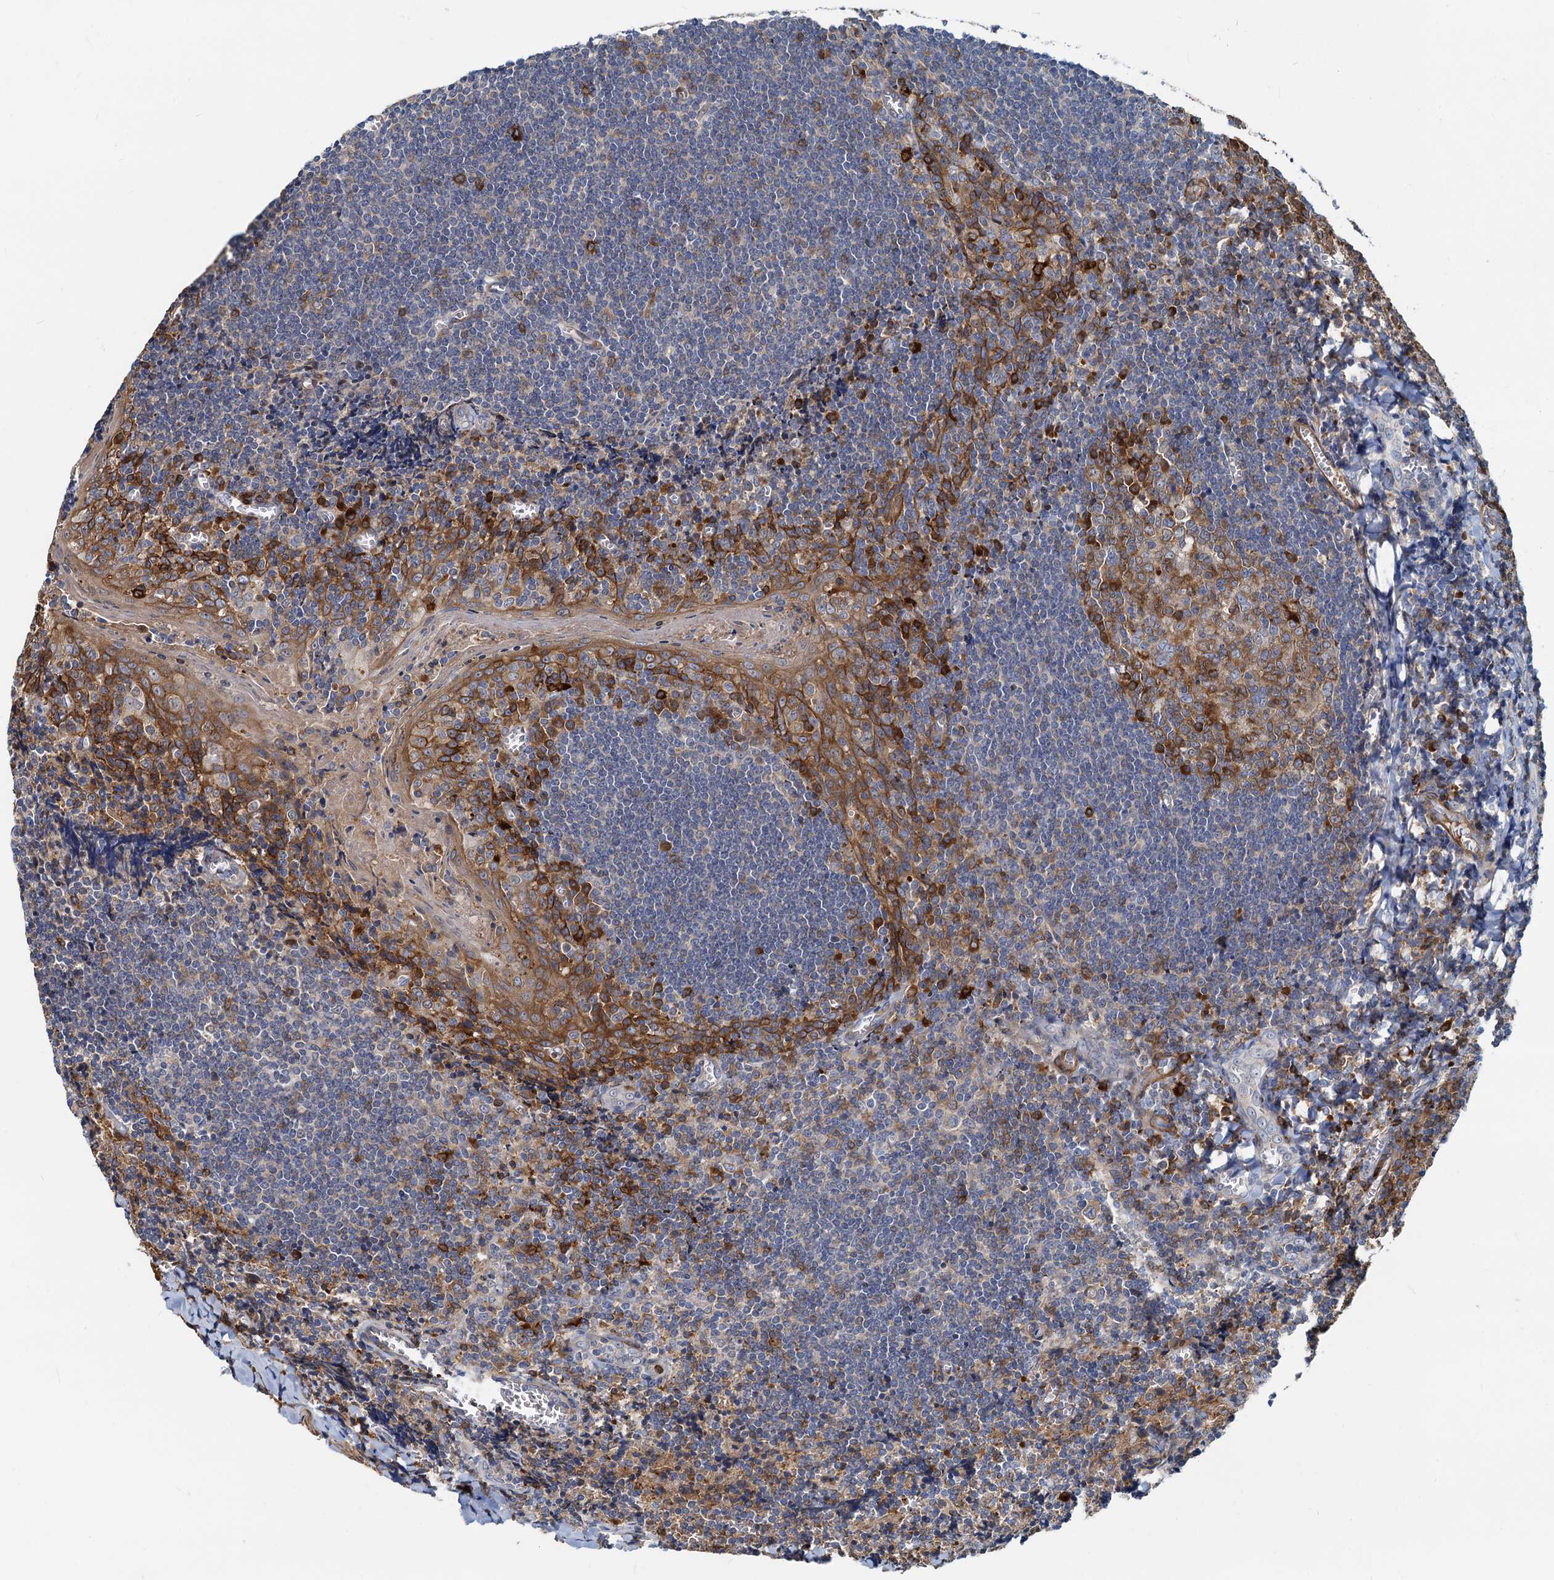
{"staining": {"intensity": "moderate", "quantity": ">75%", "location": "cytoplasmic/membranous"}, "tissue": "tonsil", "cell_type": "Germinal center cells", "image_type": "normal", "snomed": [{"axis": "morphology", "description": "Normal tissue, NOS"}, {"axis": "topography", "description": "Tonsil"}], "caption": "Immunohistochemistry of benign tonsil reveals medium levels of moderate cytoplasmic/membranous positivity in about >75% of germinal center cells.", "gene": "LNX2", "patient": {"sex": "male", "age": 27}}